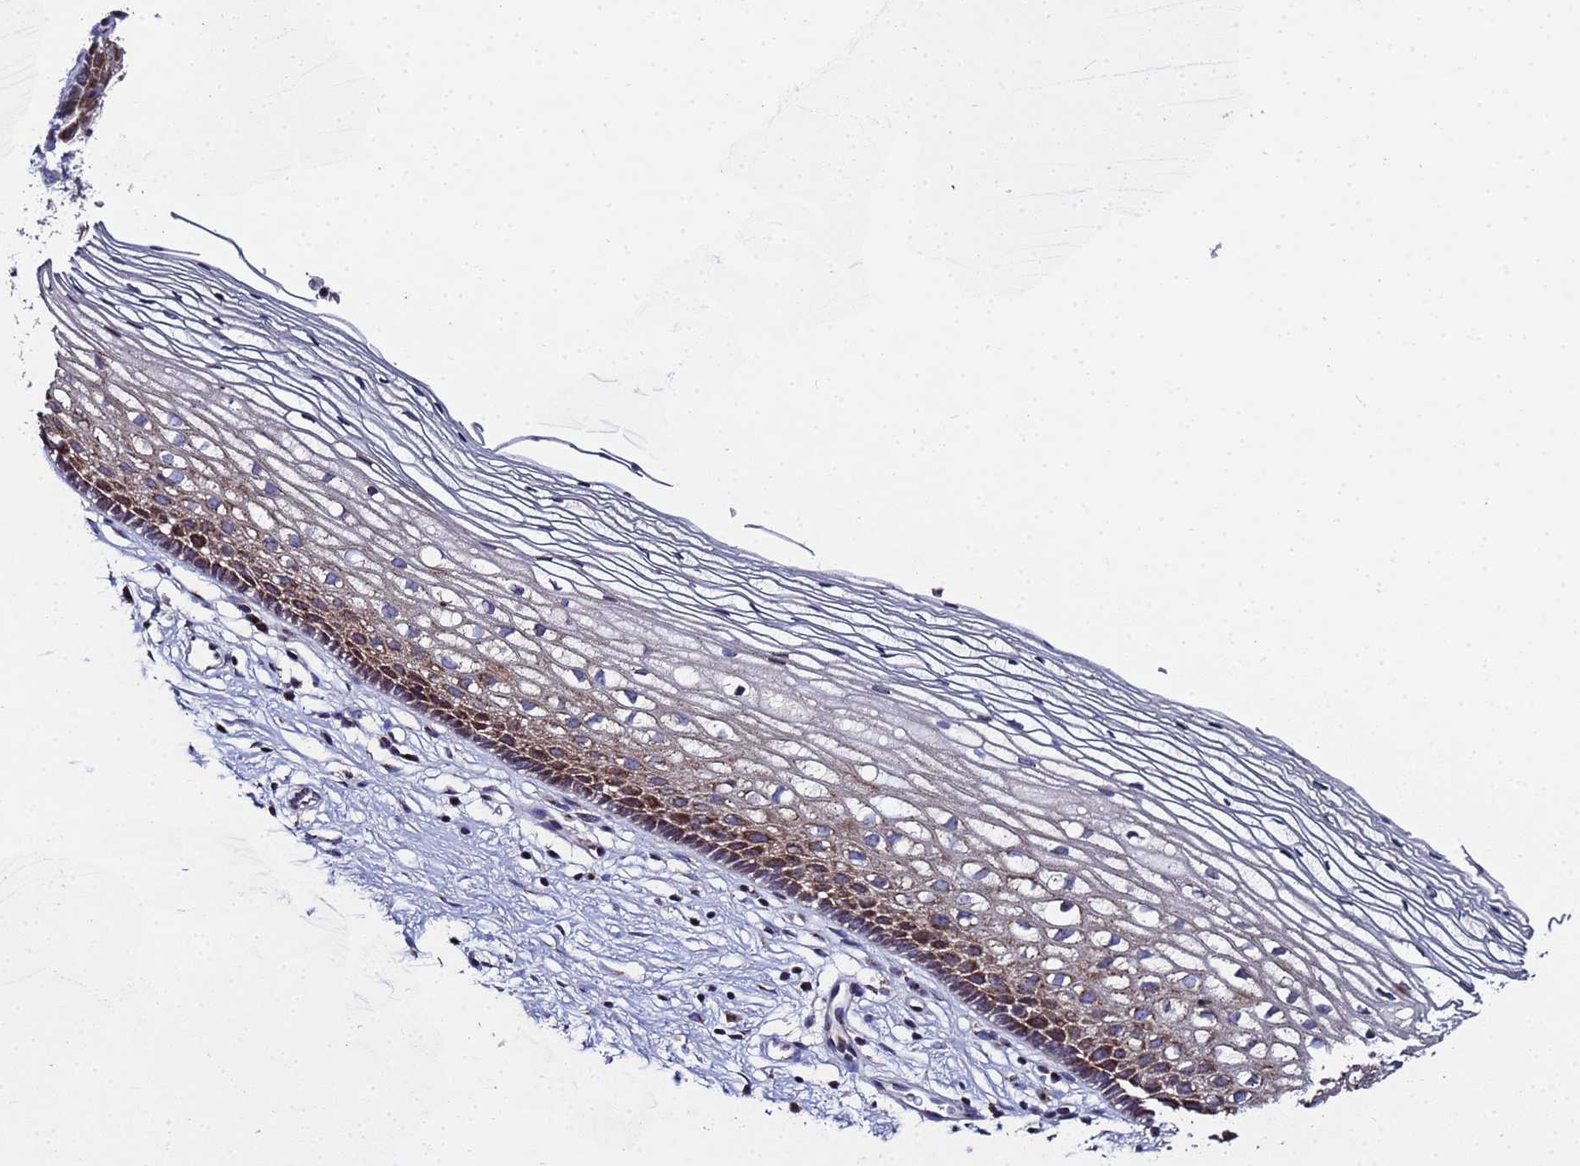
{"staining": {"intensity": "strong", "quantity": "<25%", "location": "cytoplasmic/membranous"}, "tissue": "cervix", "cell_type": "Glandular cells", "image_type": "normal", "snomed": [{"axis": "morphology", "description": "Normal tissue, NOS"}, {"axis": "topography", "description": "Cervix"}], "caption": "This photomicrograph demonstrates immunohistochemistry staining of unremarkable human cervix, with medium strong cytoplasmic/membranous staining in approximately <25% of glandular cells.", "gene": "NSUN6", "patient": {"sex": "female", "age": 27}}